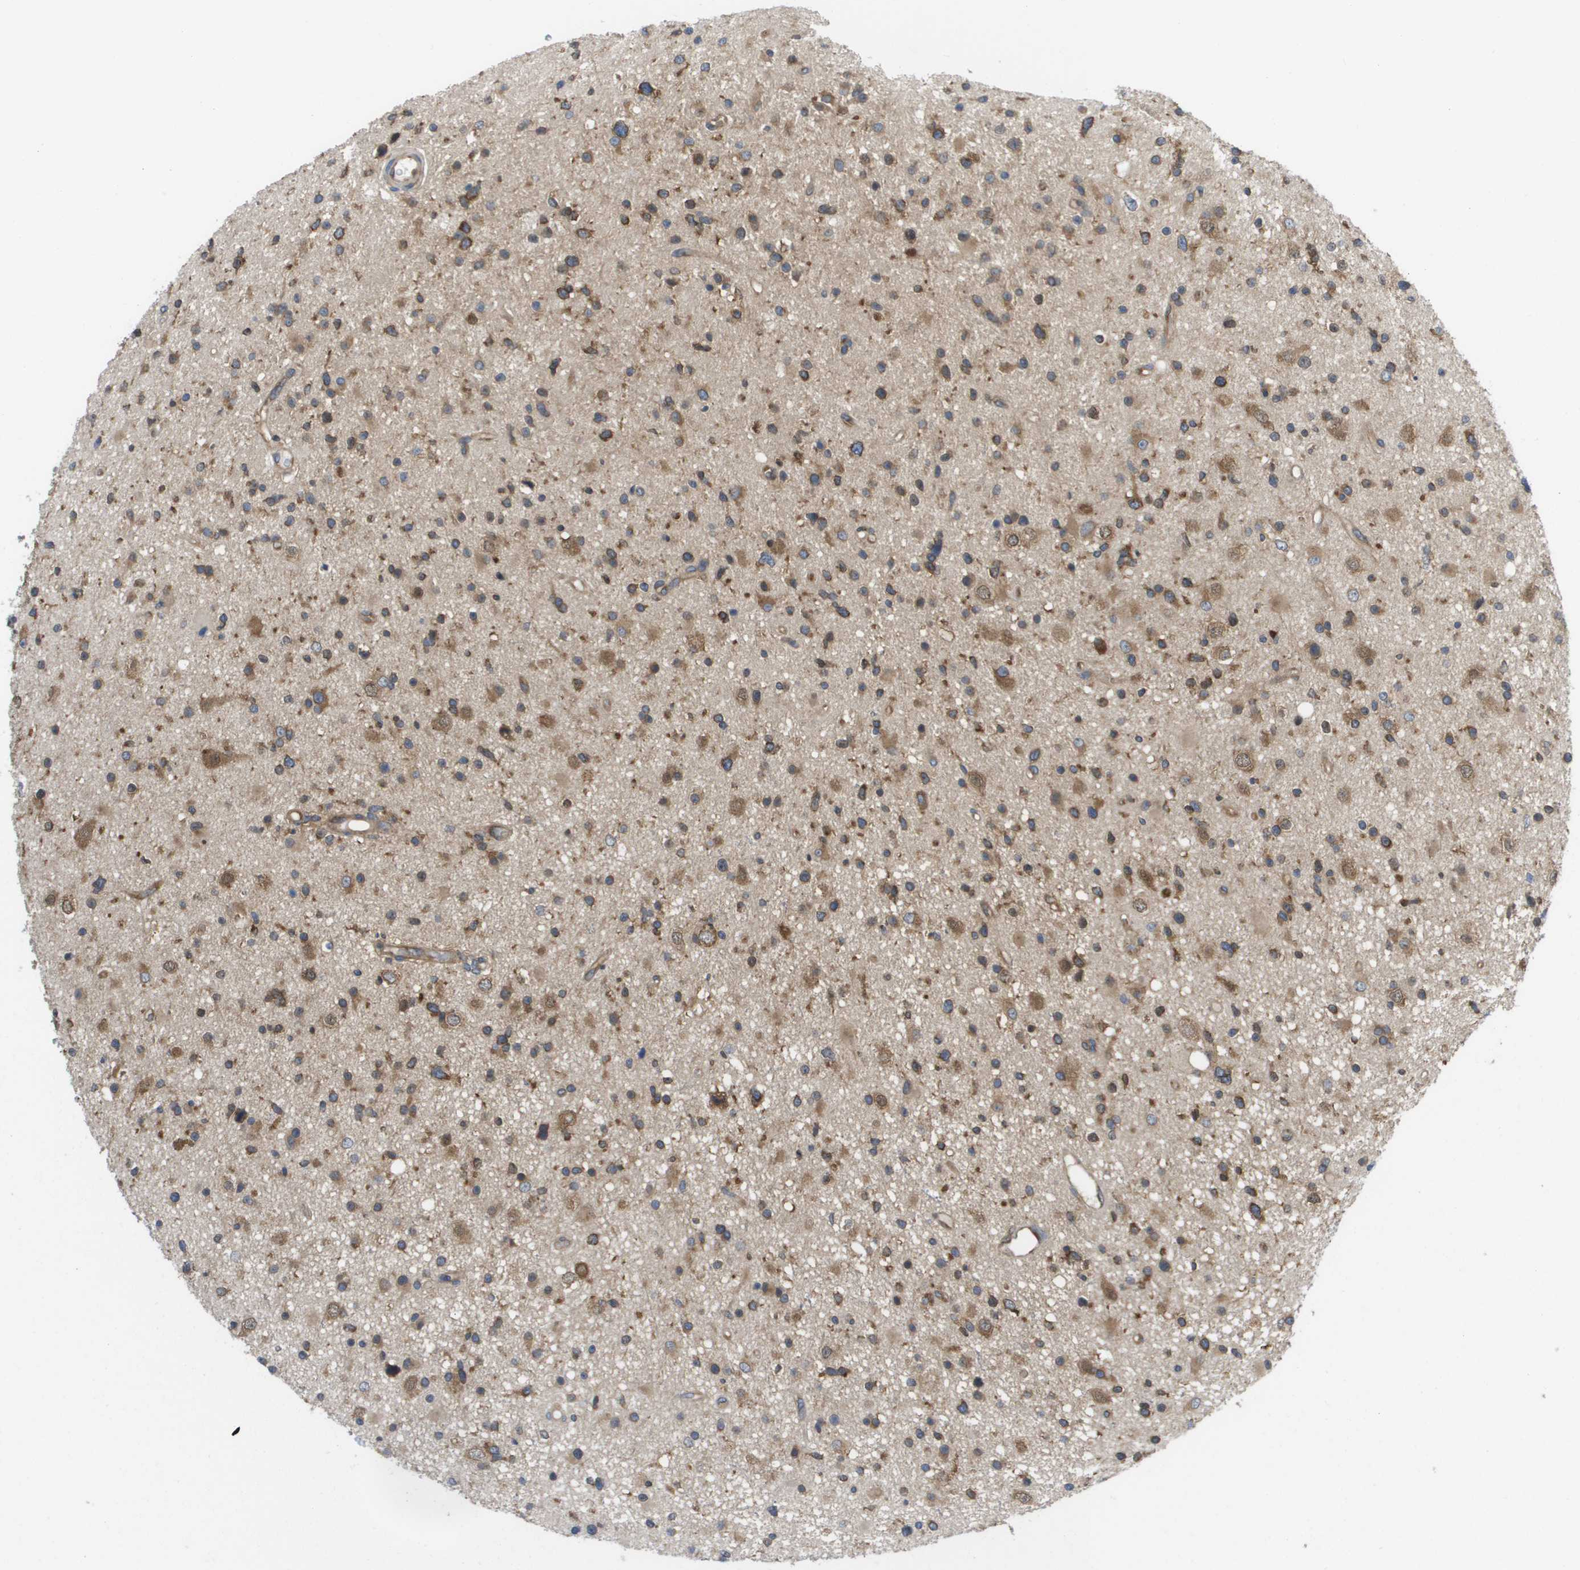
{"staining": {"intensity": "moderate", "quantity": "25%-75%", "location": "cytoplasmic/membranous"}, "tissue": "glioma", "cell_type": "Tumor cells", "image_type": "cancer", "snomed": [{"axis": "morphology", "description": "Glioma, malignant, High grade"}, {"axis": "topography", "description": "Brain"}], "caption": "This is a histology image of immunohistochemistry staining of glioma, which shows moderate staining in the cytoplasmic/membranous of tumor cells.", "gene": "EIF4G2", "patient": {"sex": "male", "age": 33}}